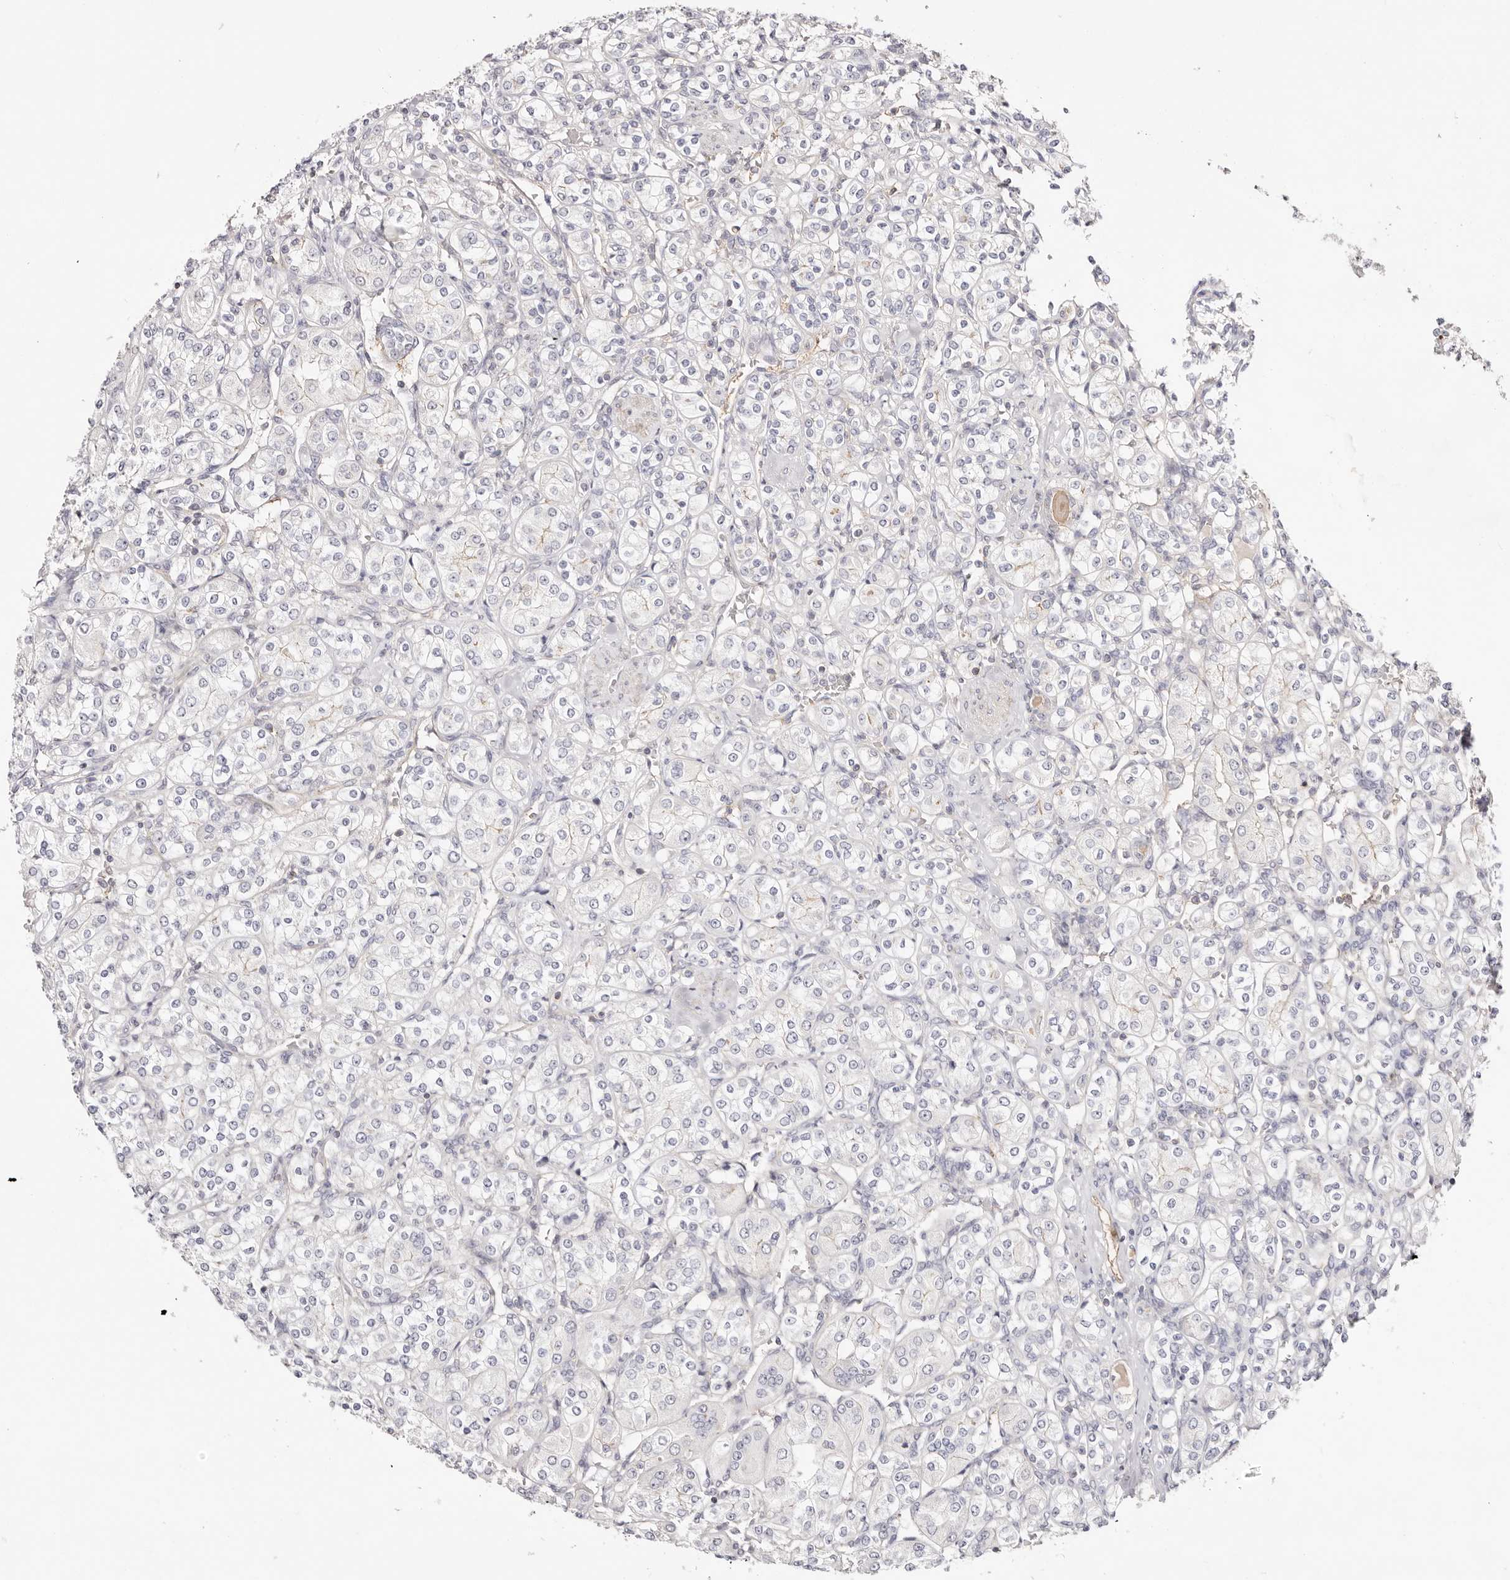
{"staining": {"intensity": "negative", "quantity": "none", "location": "none"}, "tissue": "renal cancer", "cell_type": "Tumor cells", "image_type": "cancer", "snomed": [{"axis": "morphology", "description": "Adenocarcinoma, NOS"}, {"axis": "topography", "description": "Kidney"}], "caption": "Adenocarcinoma (renal) was stained to show a protein in brown. There is no significant expression in tumor cells.", "gene": "SLC35B2", "patient": {"sex": "male", "age": 77}}